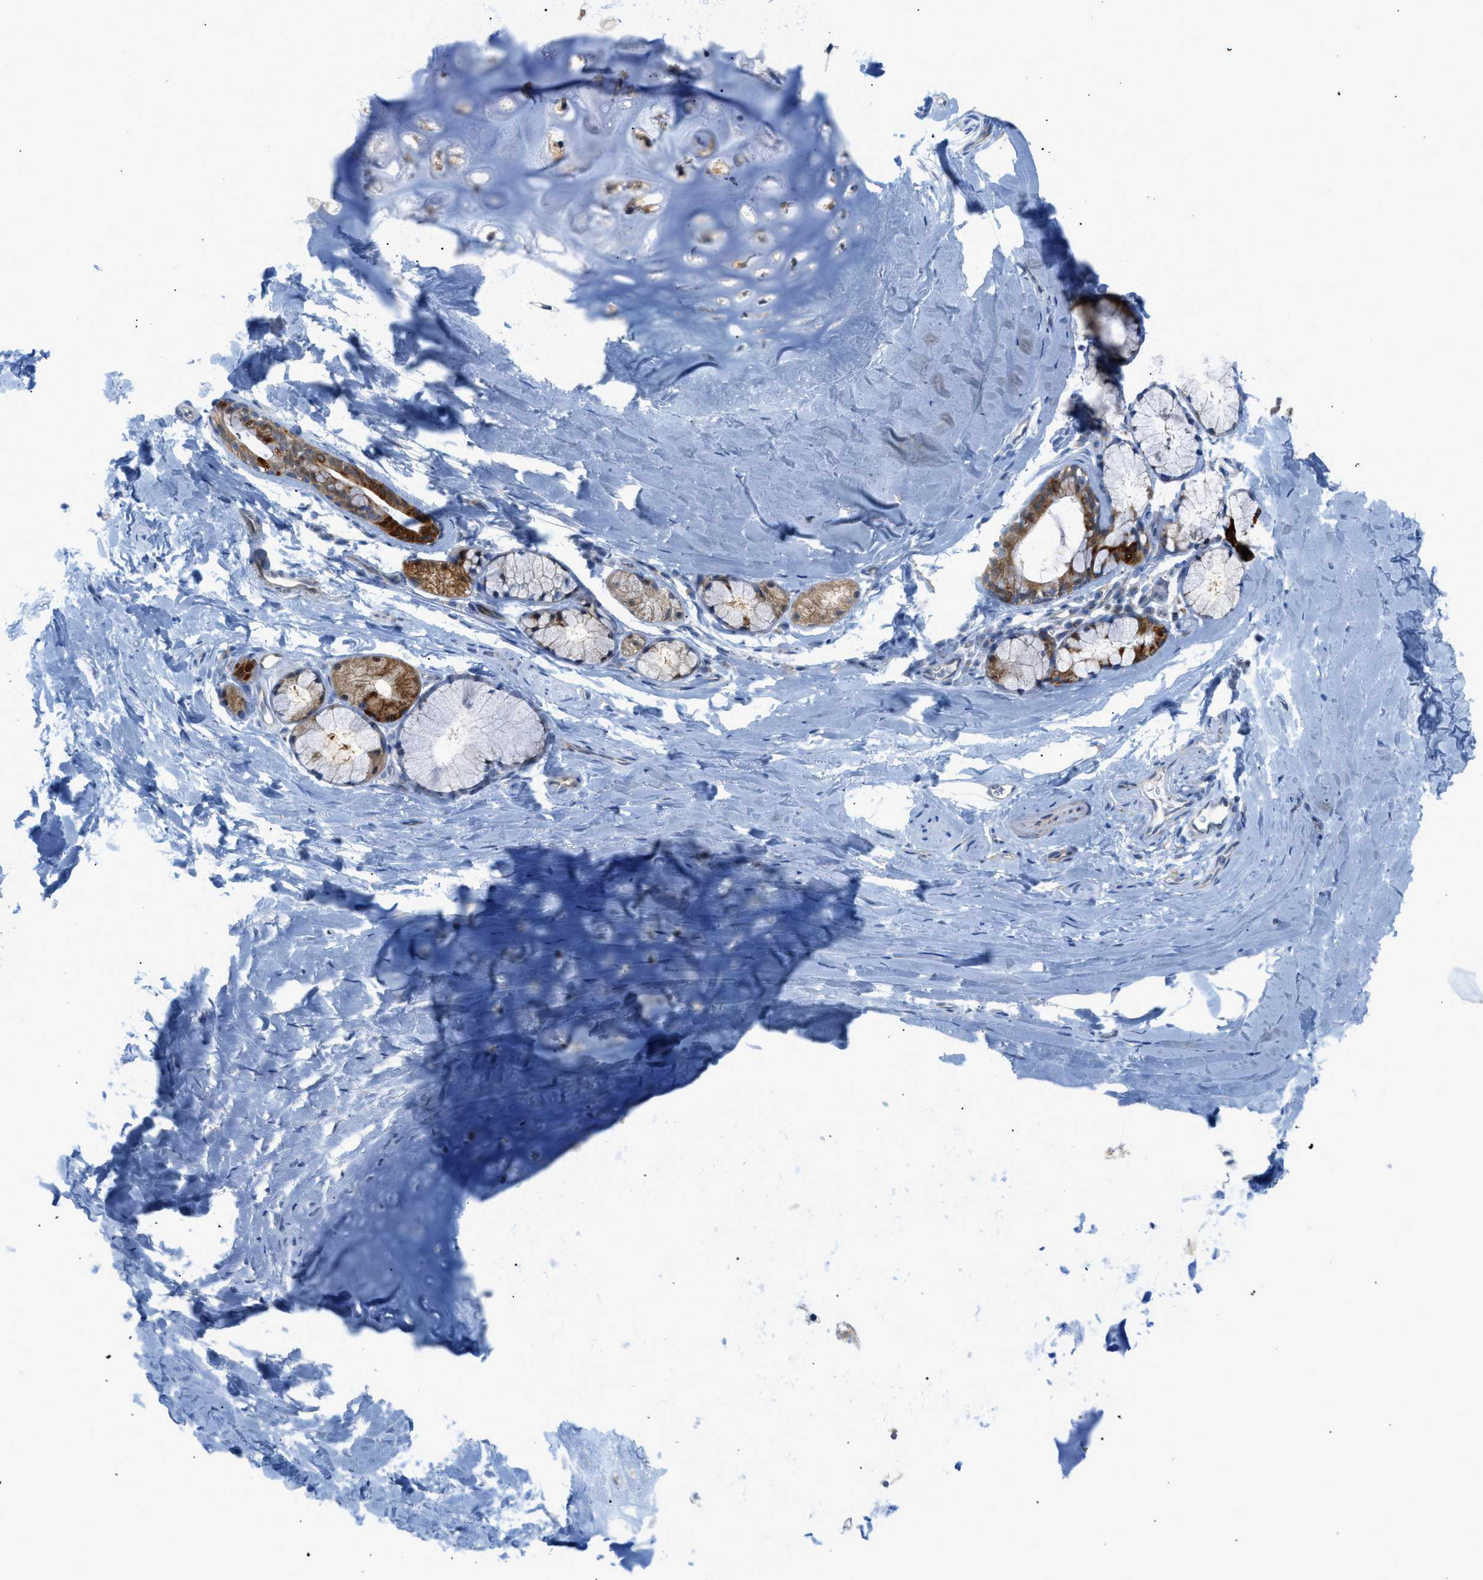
{"staining": {"intensity": "negative", "quantity": "none", "location": "none"}, "tissue": "adipose tissue", "cell_type": "Adipocytes", "image_type": "normal", "snomed": [{"axis": "morphology", "description": "Normal tissue, NOS"}, {"axis": "topography", "description": "Cartilage tissue"}, {"axis": "topography", "description": "Bronchus"}], "caption": "Protein analysis of unremarkable adipose tissue reveals no significant positivity in adipocytes.", "gene": "RBBP9", "patient": {"sex": "female", "age": 53}}